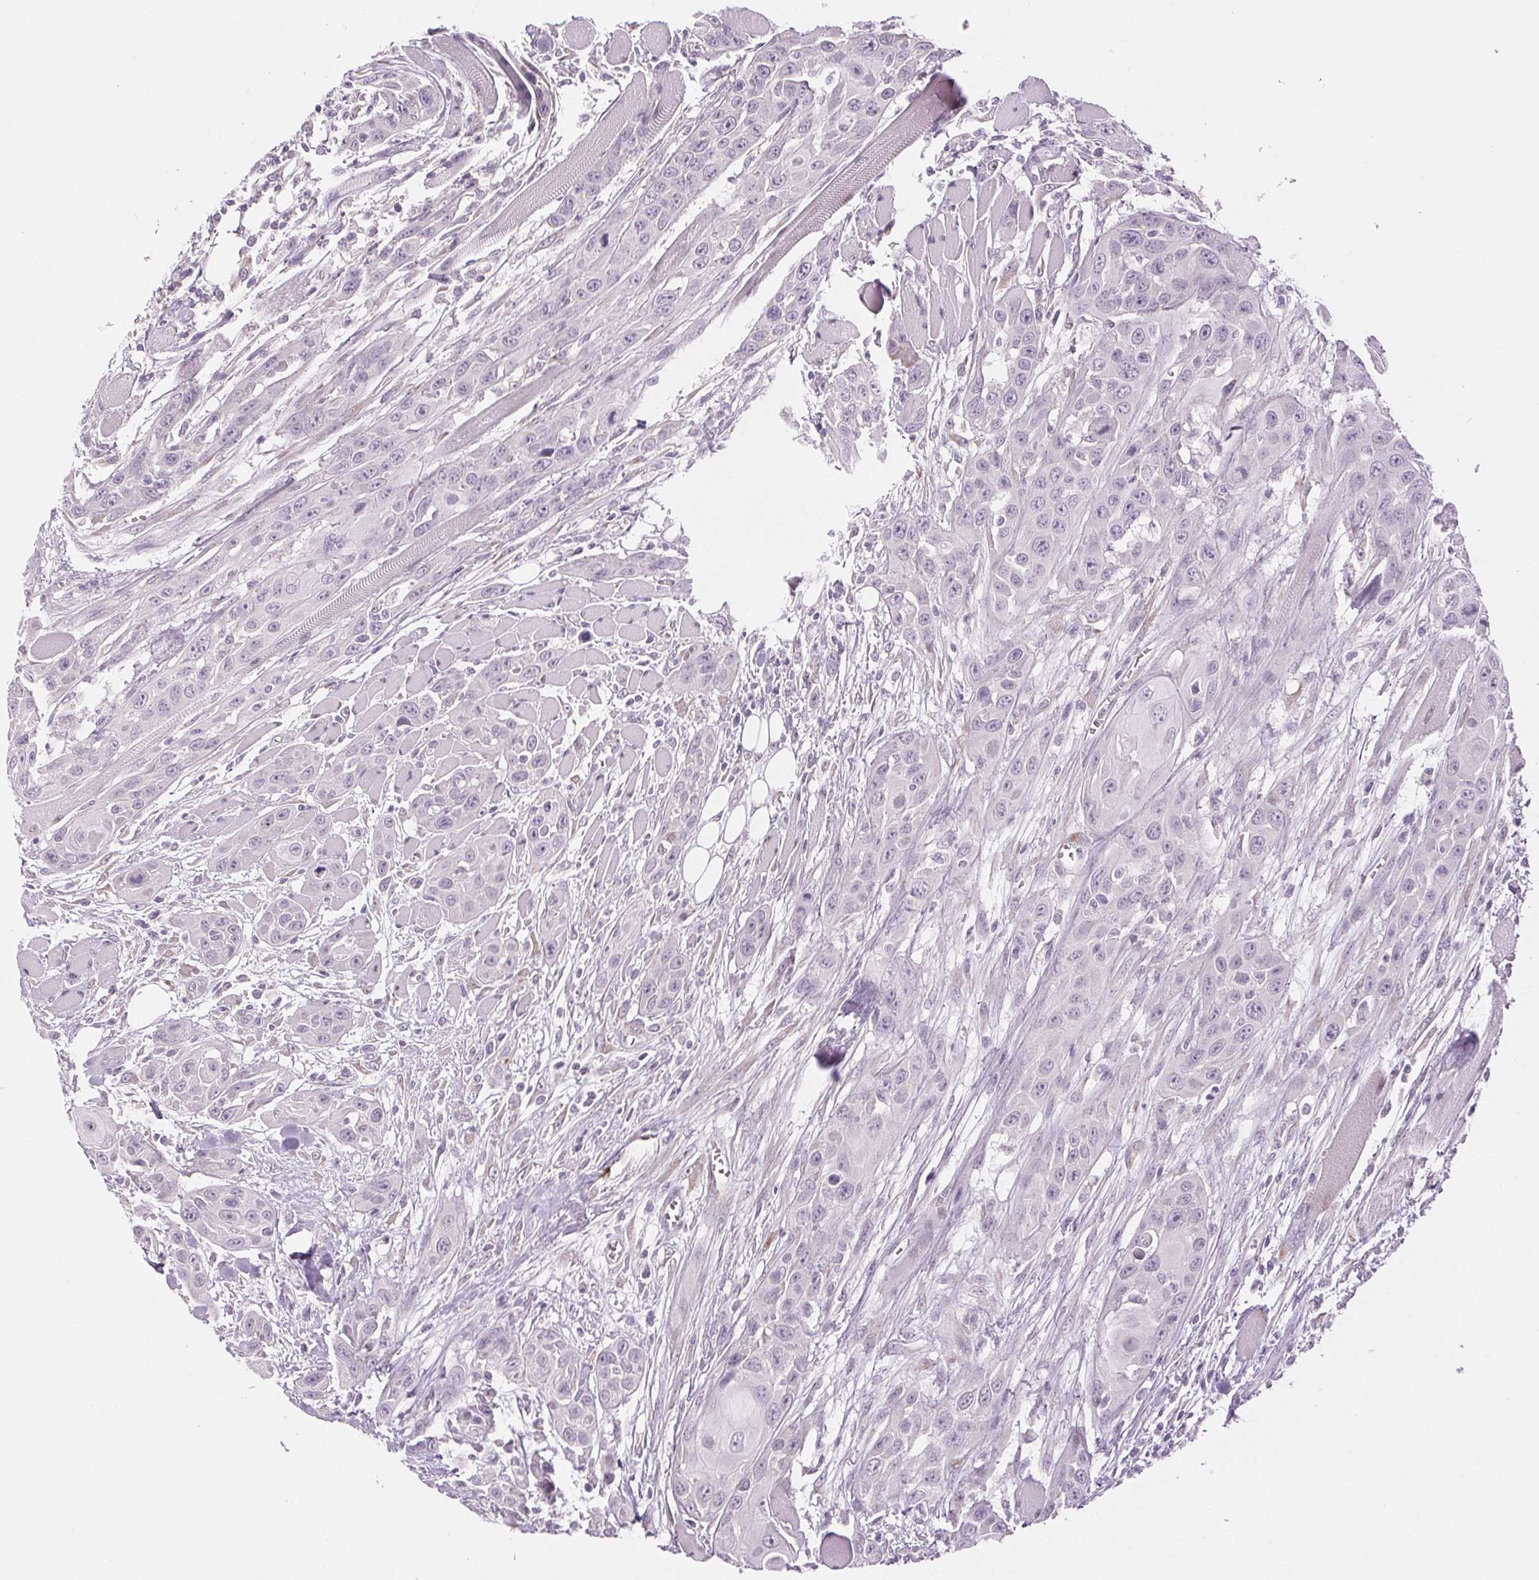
{"staining": {"intensity": "negative", "quantity": "none", "location": "none"}, "tissue": "head and neck cancer", "cell_type": "Tumor cells", "image_type": "cancer", "snomed": [{"axis": "morphology", "description": "Squamous cell carcinoma, NOS"}, {"axis": "topography", "description": "Head-Neck"}], "caption": "This is an immunohistochemistry micrograph of human squamous cell carcinoma (head and neck). There is no expression in tumor cells.", "gene": "DNAJC6", "patient": {"sex": "female", "age": 80}}